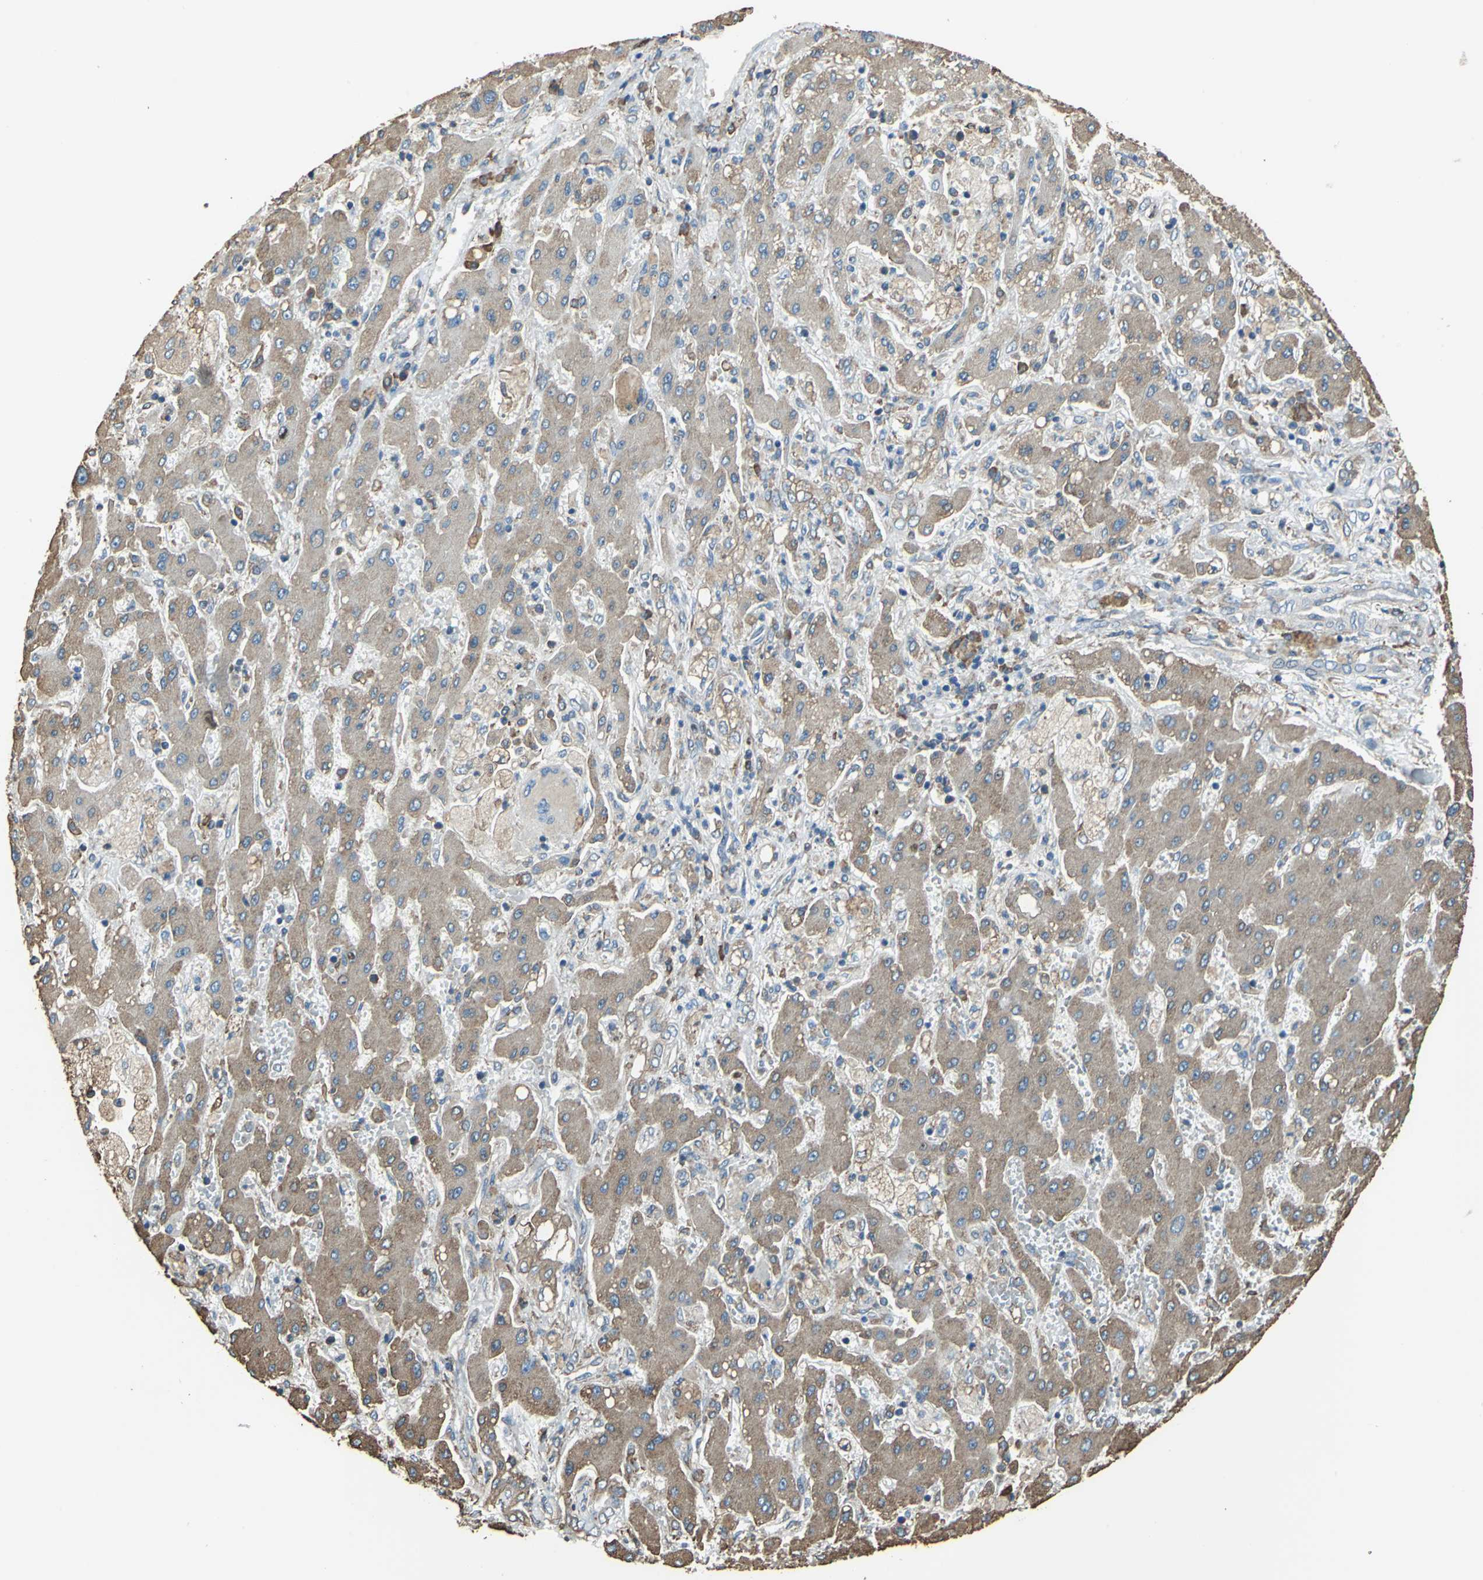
{"staining": {"intensity": "moderate", "quantity": ">75%", "location": "cytoplasmic/membranous"}, "tissue": "liver cancer", "cell_type": "Tumor cells", "image_type": "cancer", "snomed": [{"axis": "morphology", "description": "Cholangiocarcinoma"}, {"axis": "topography", "description": "Liver"}], "caption": "Protein staining by immunohistochemistry (IHC) exhibits moderate cytoplasmic/membranous staining in approximately >75% of tumor cells in liver cancer.", "gene": "GPANK1", "patient": {"sex": "male", "age": 50}}